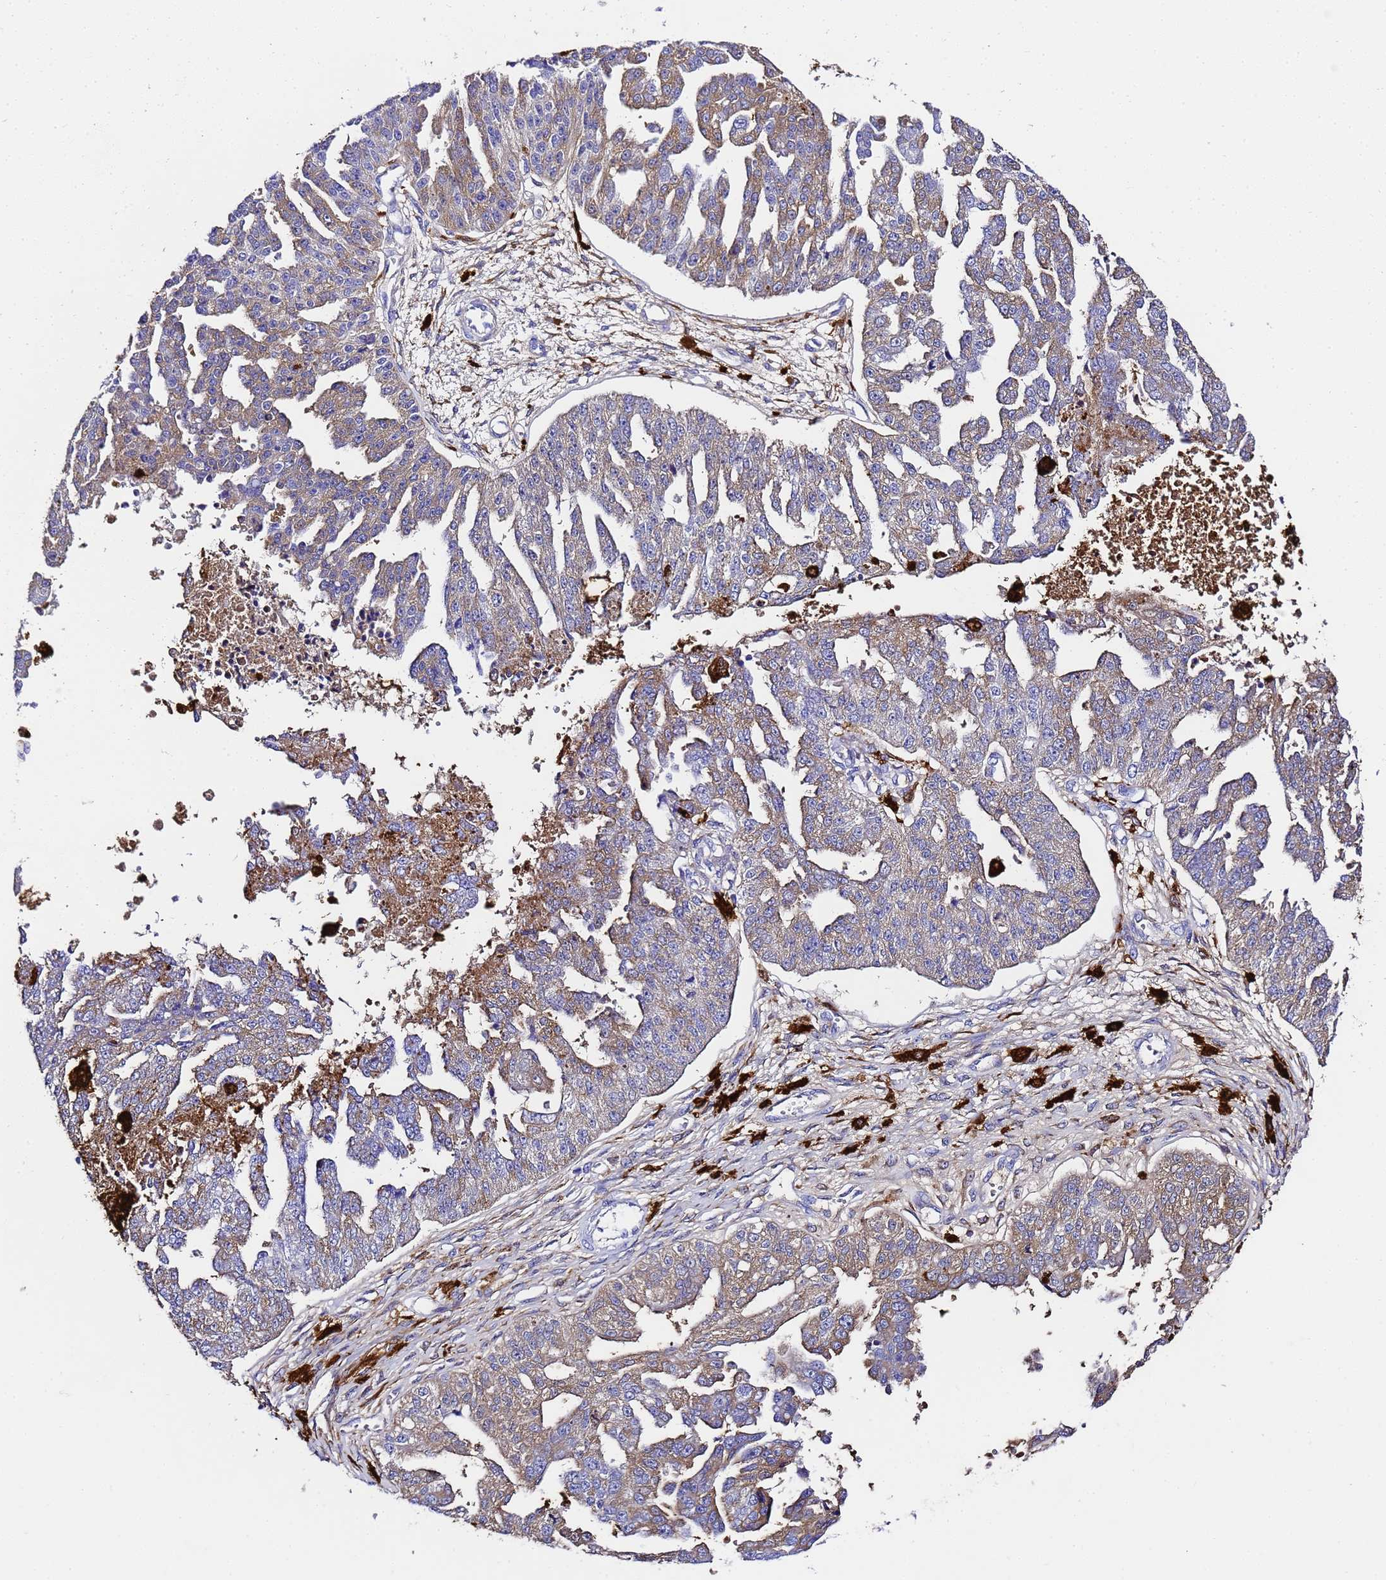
{"staining": {"intensity": "weak", "quantity": "25%-75%", "location": "cytoplasmic/membranous"}, "tissue": "ovarian cancer", "cell_type": "Tumor cells", "image_type": "cancer", "snomed": [{"axis": "morphology", "description": "Cystadenocarcinoma, serous, NOS"}, {"axis": "topography", "description": "Ovary"}], "caption": "IHC (DAB (3,3'-diaminobenzidine)) staining of ovarian serous cystadenocarcinoma shows weak cytoplasmic/membranous protein expression in about 25%-75% of tumor cells.", "gene": "FTL", "patient": {"sex": "female", "age": 58}}